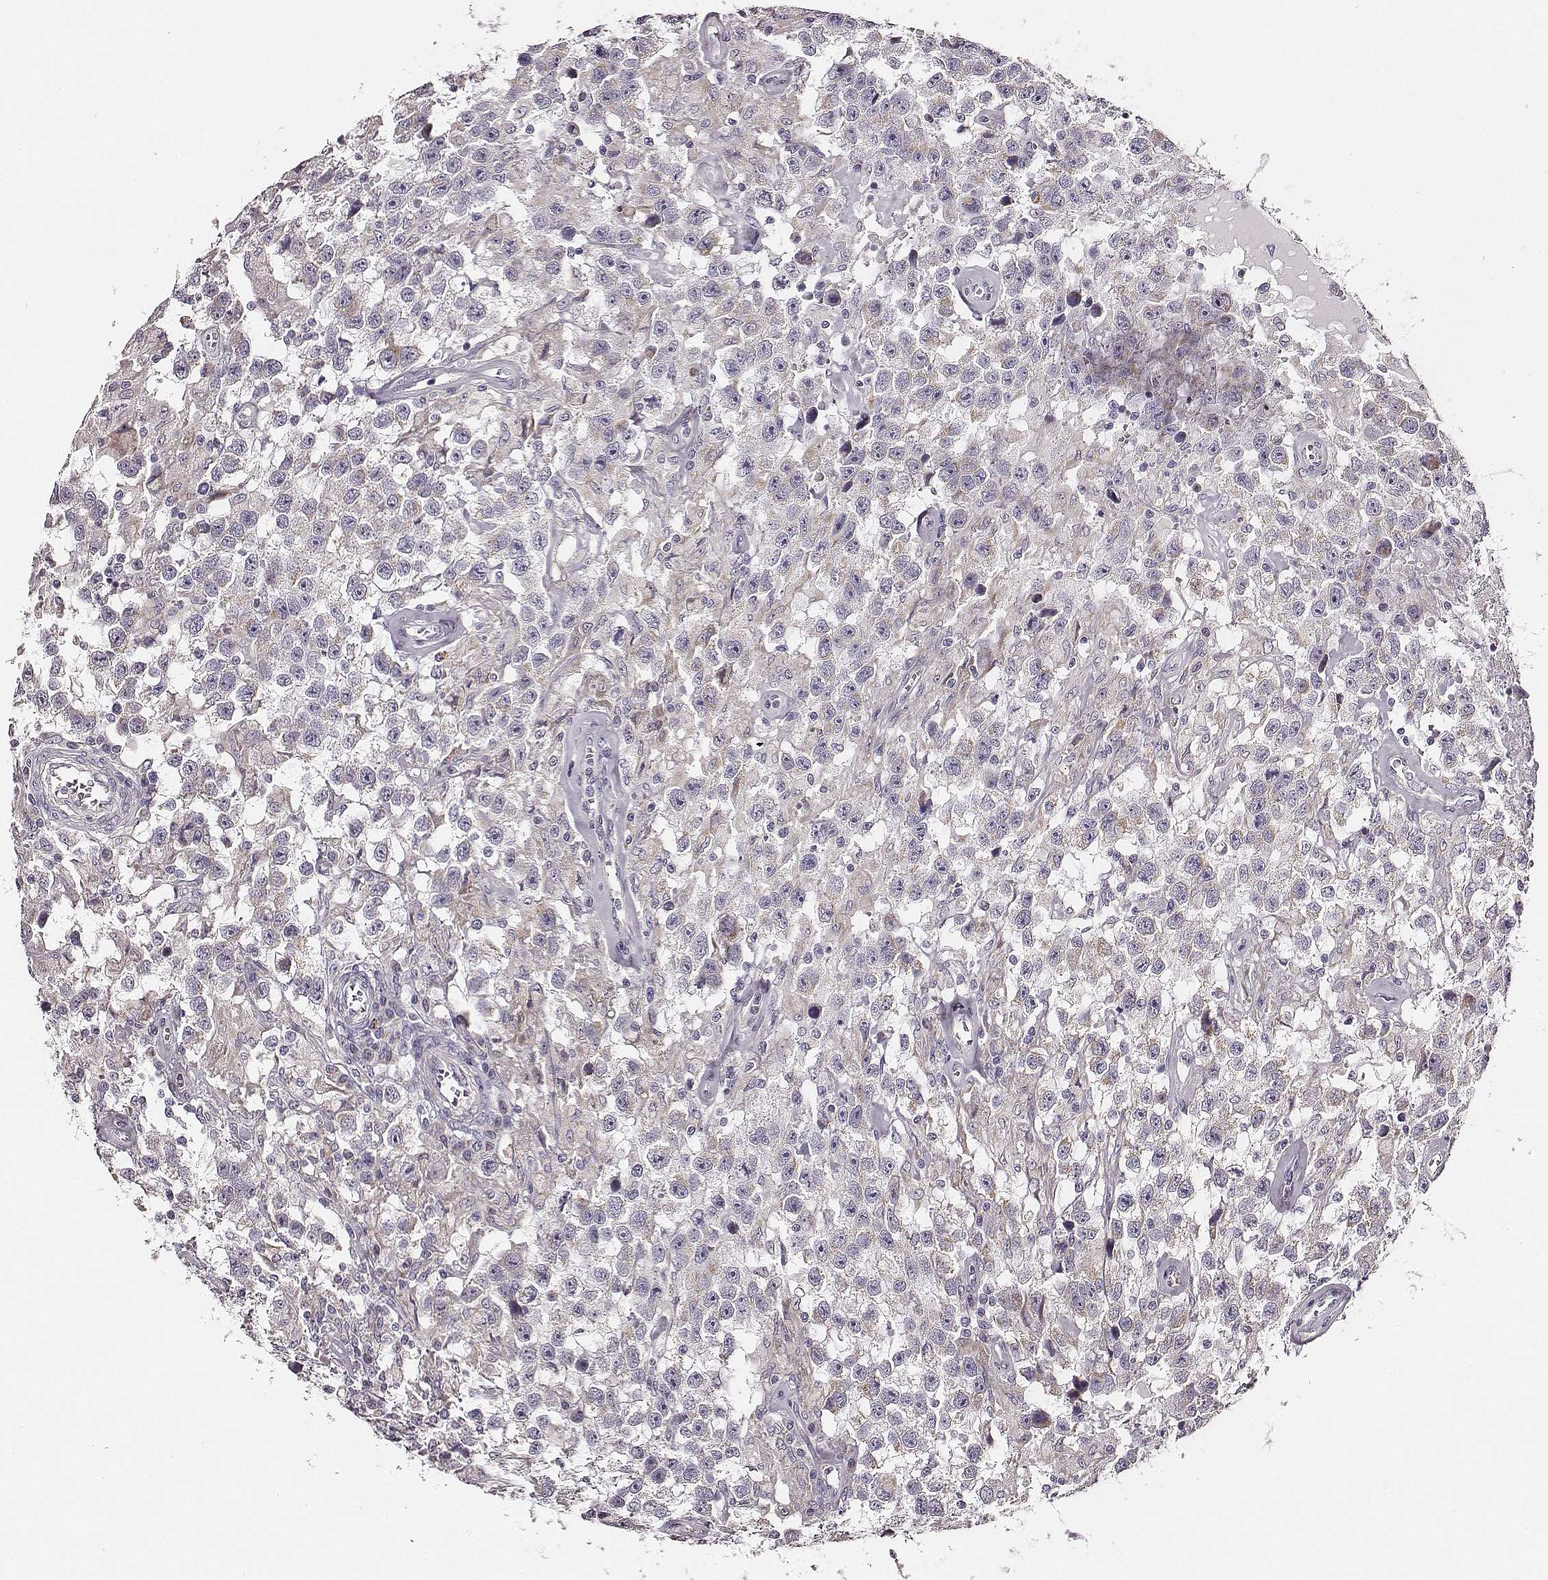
{"staining": {"intensity": "negative", "quantity": "none", "location": "none"}, "tissue": "testis cancer", "cell_type": "Tumor cells", "image_type": "cancer", "snomed": [{"axis": "morphology", "description": "Seminoma, NOS"}, {"axis": "topography", "description": "Testis"}], "caption": "An IHC micrograph of testis cancer is shown. There is no staining in tumor cells of testis cancer.", "gene": "UBL4B", "patient": {"sex": "male", "age": 43}}